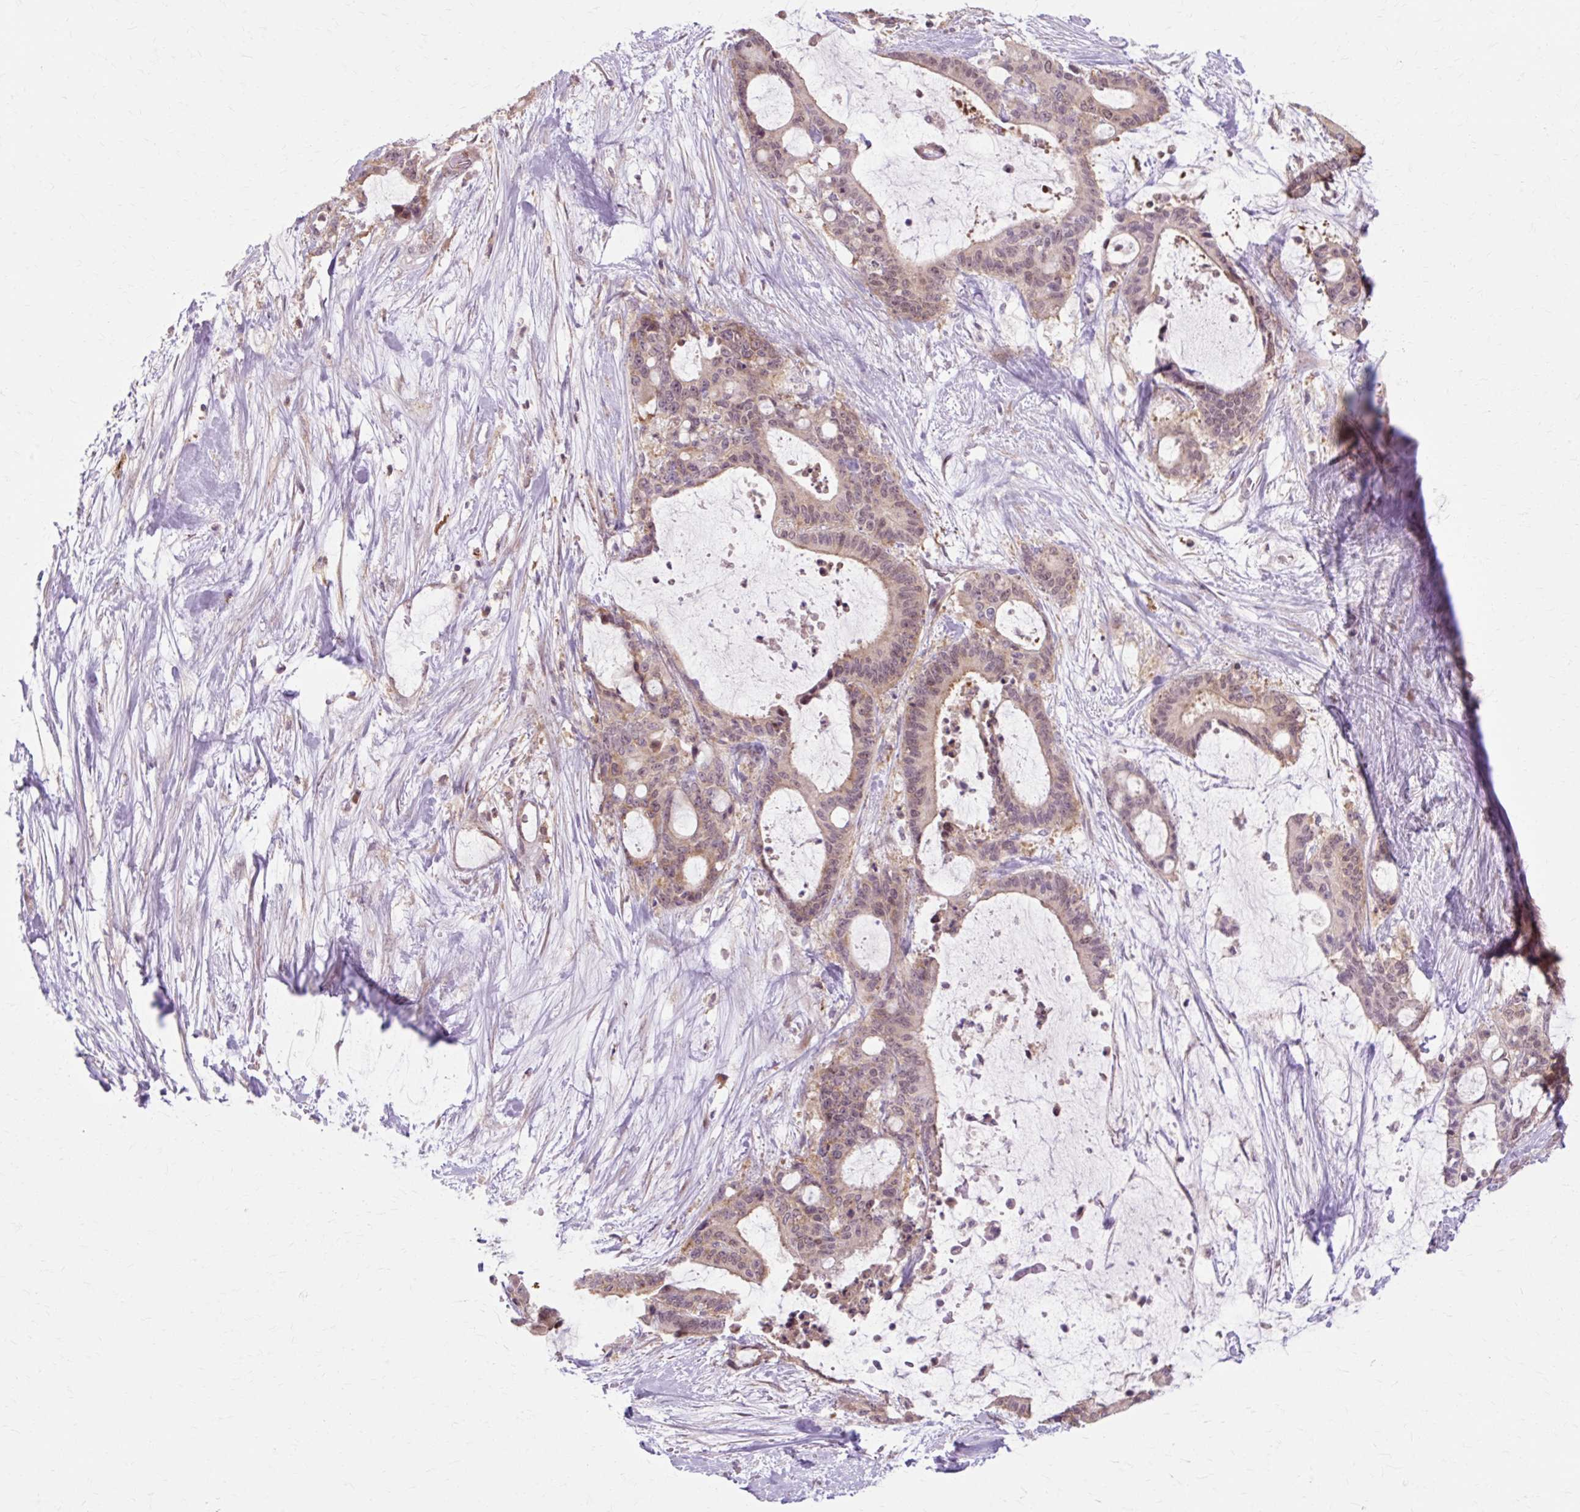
{"staining": {"intensity": "weak", "quantity": ">75%", "location": "cytoplasmic/membranous,nuclear"}, "tissue": "liver cancer", "cell_type": "Tumor cells", "image_type": "cancer", "snomed": [{"axis": "morphology", "description": "Normal tissue, NOS"}, {"axis": "morphology", "description": "Cholangiocarcinoma"}, {"axis": "topography", "description": "Liver"}, {"axis": "topography", "description": "Peripheral nerve tissue"}], "caption": "An image of cholangiocarcinoma (liver) stained for a protein displays weak cytoplasmic/membranous and nuclear brown staining in tumor cells.", "gene": "GEMIN2", "patient": {"sex": "female", "age": 73}}